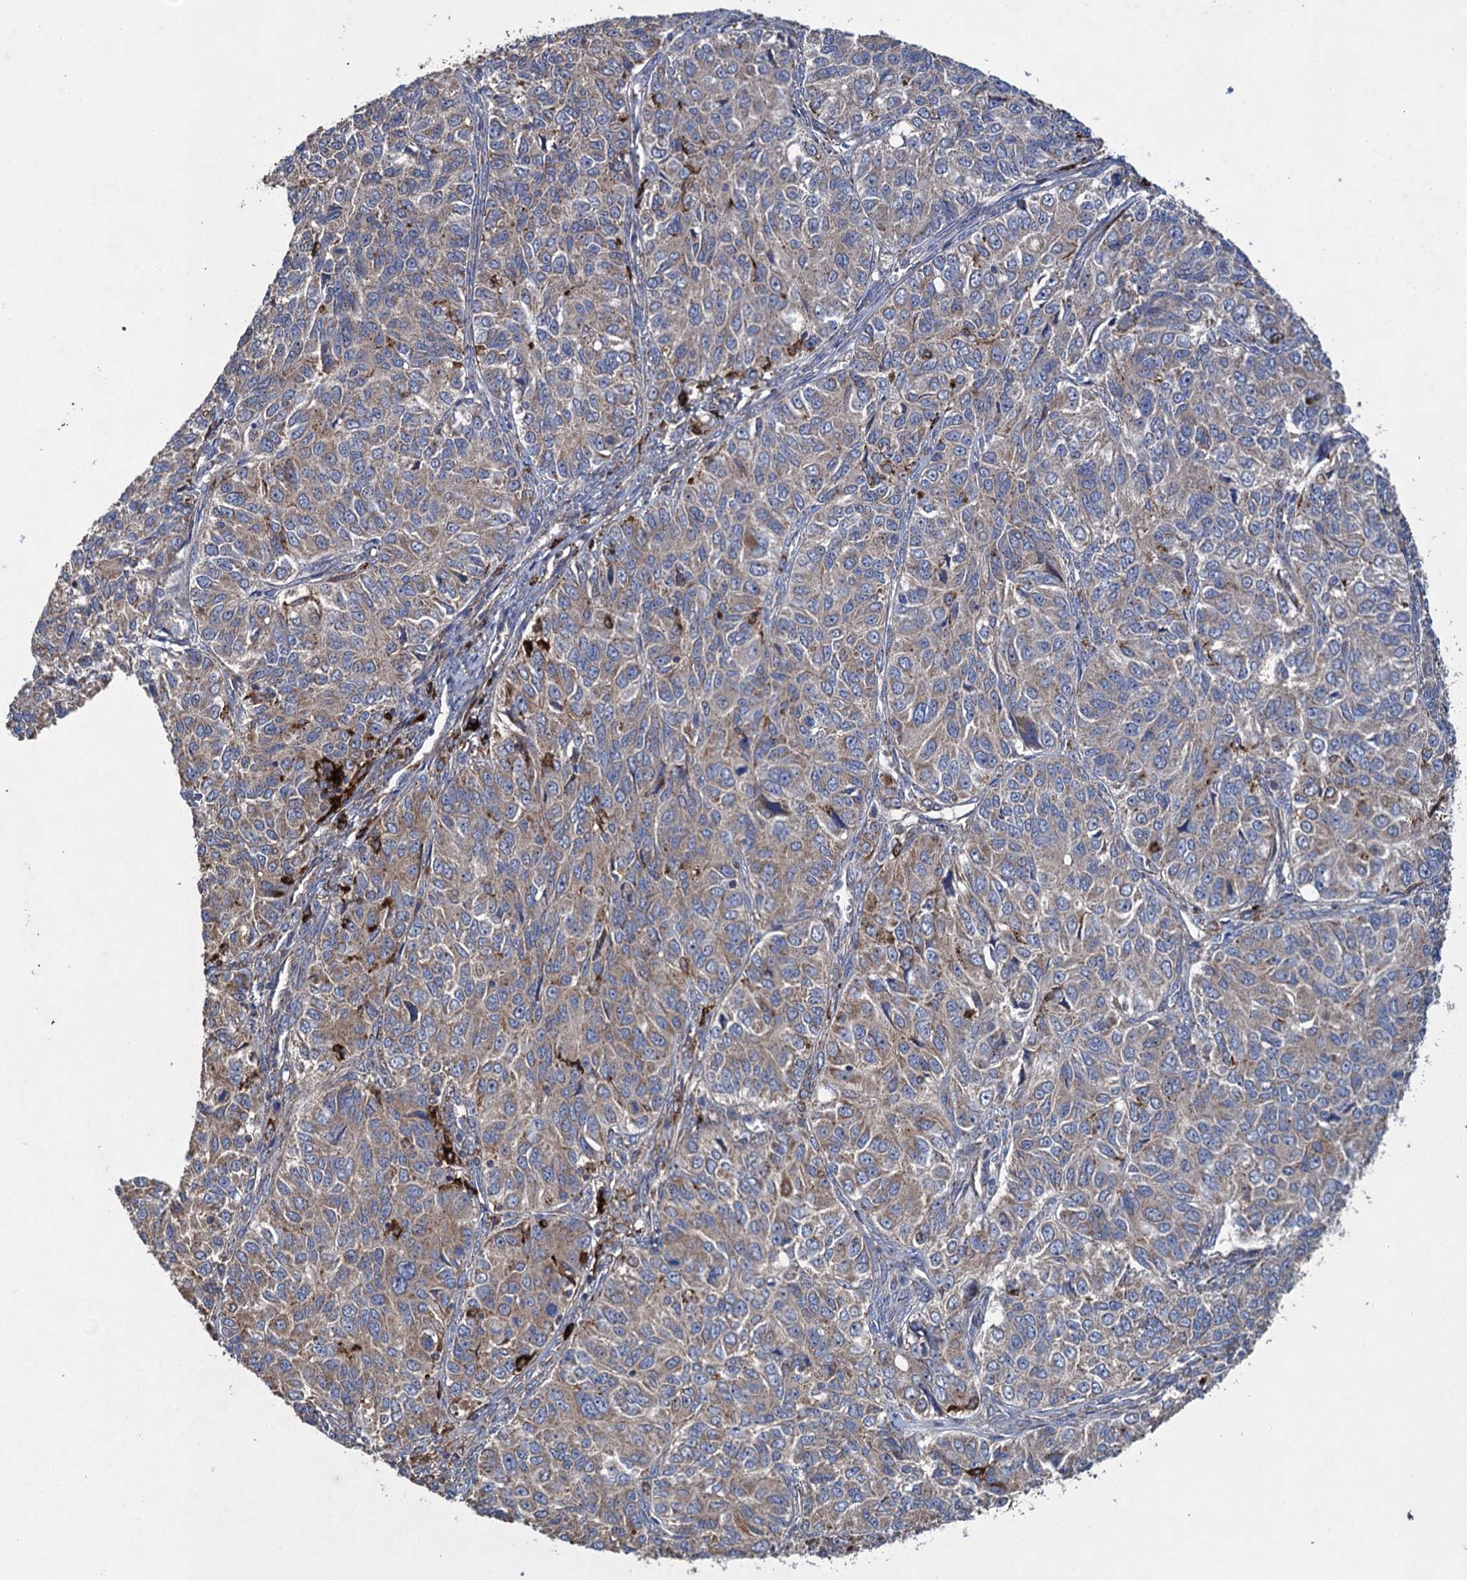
{"staining": {"intensity": "weak", "quantity": ">75%", "location": "cytoplasmic/membranous"}, "tissue": "ovarian cancer", "cell_type": "Tumor cells", "image_type": "cancer", "snomed": [{"axis": "morphology", "description": "Carcinoma, endometroid"}, {"axis": "topography", "description": "Ovary"}], "caption": "There is low levels of weak cytoplasmic/membranous positivity in tumor cells of endometroid carcinoma (ovarian), as demonstrated by immunohistochemical staining (brown color).", "gene": "TXNDC11", "patient": {"sex": "female", "age": 51}}